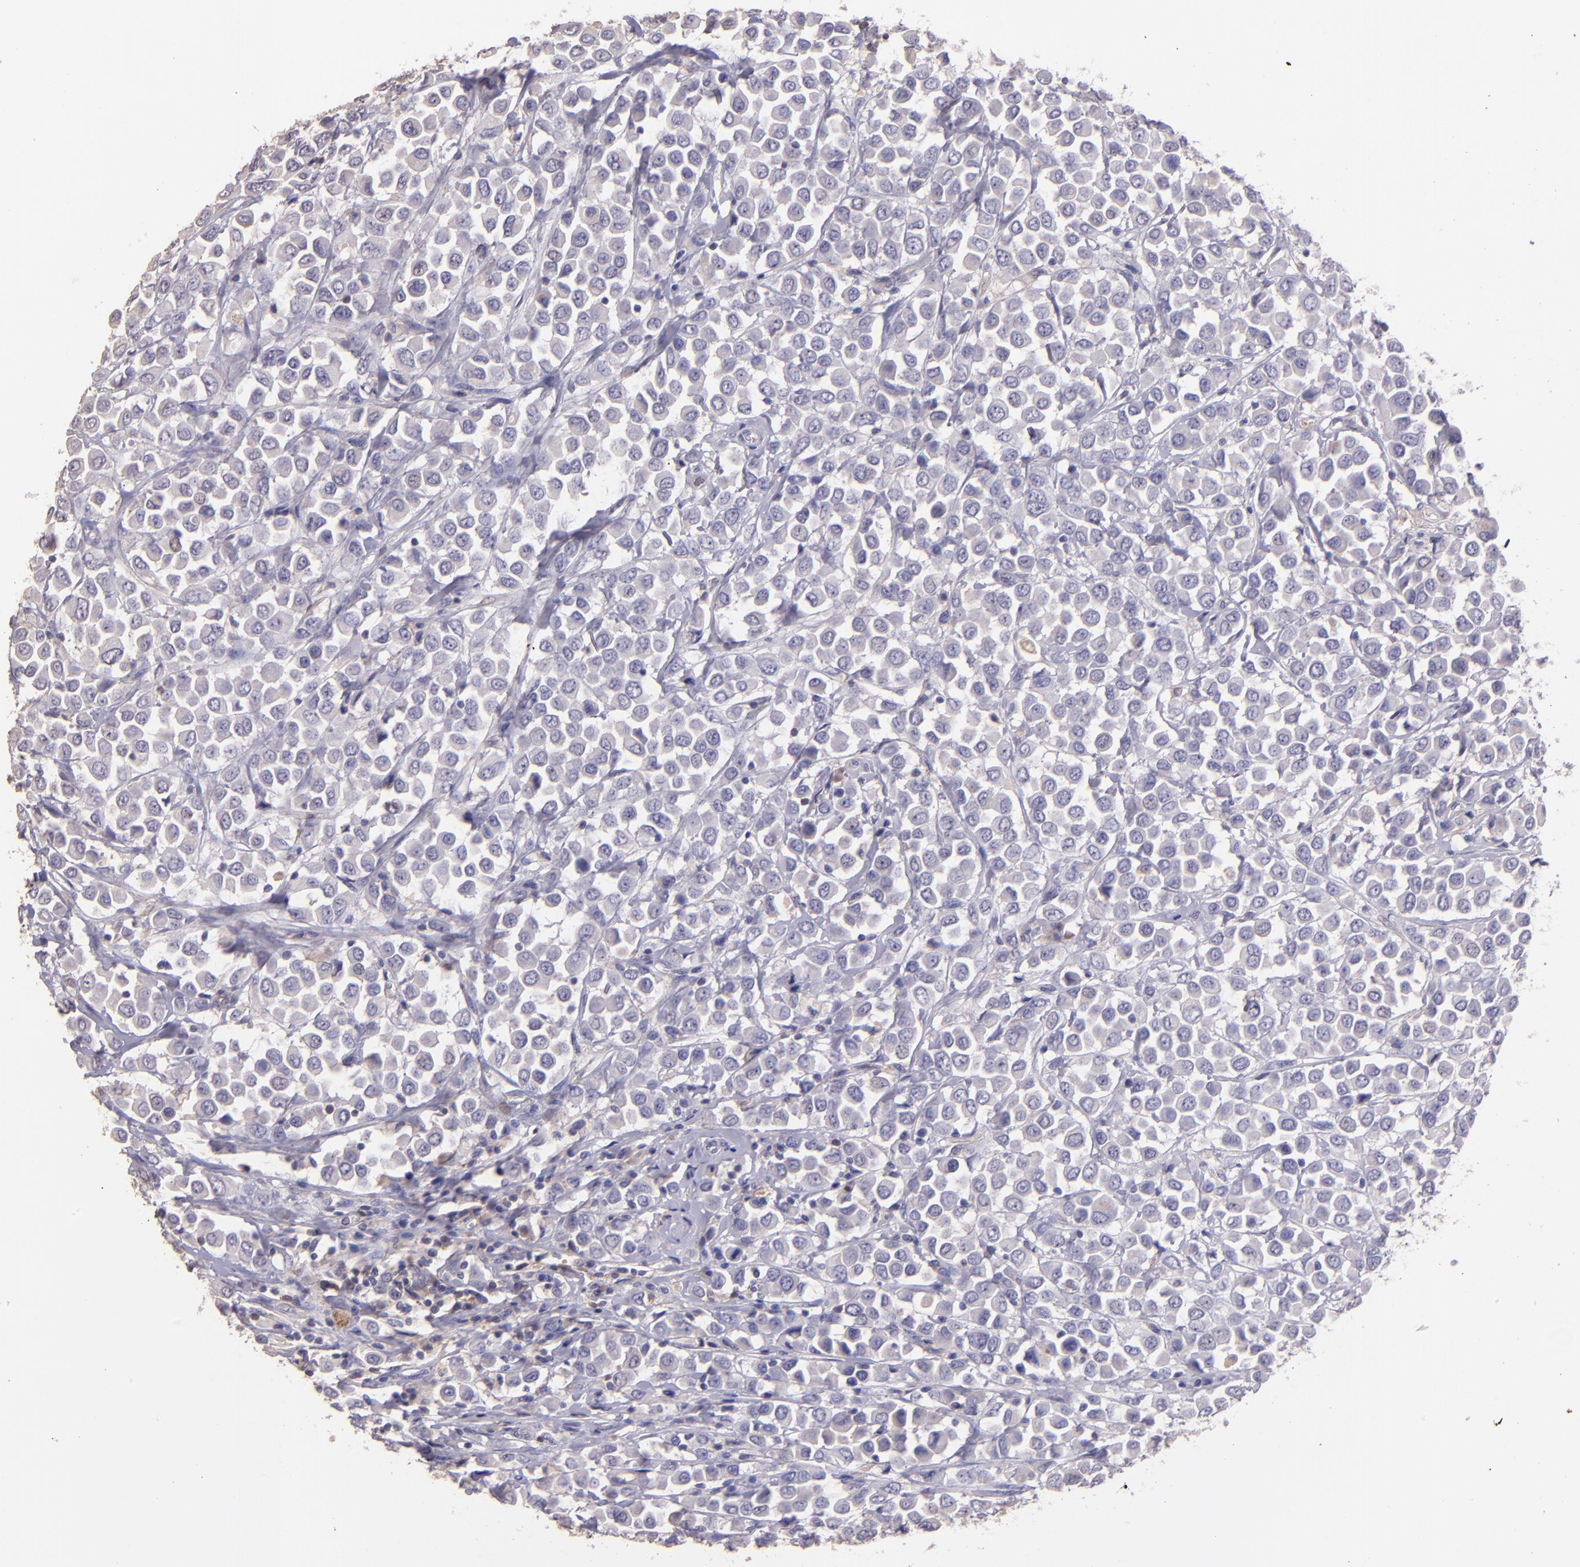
{"staining": {"intensity": "negative", "quantity": "none", "location": "none"}, "tissue": "breast cancer", "cell_type": "Tumor cells", "image_type": "cancer", "snomed": [{"axis": "morphology", "description": "Duct carcinoma"}, {"axis": "topography", "description": "Breast"}], "caption": "The immunohistochemistry photomicrograph has no significant positivity in tumor cells of breast cancer tissue.", "gene": "PAPPA", "patient": {"sex": "female", "age": 61}}